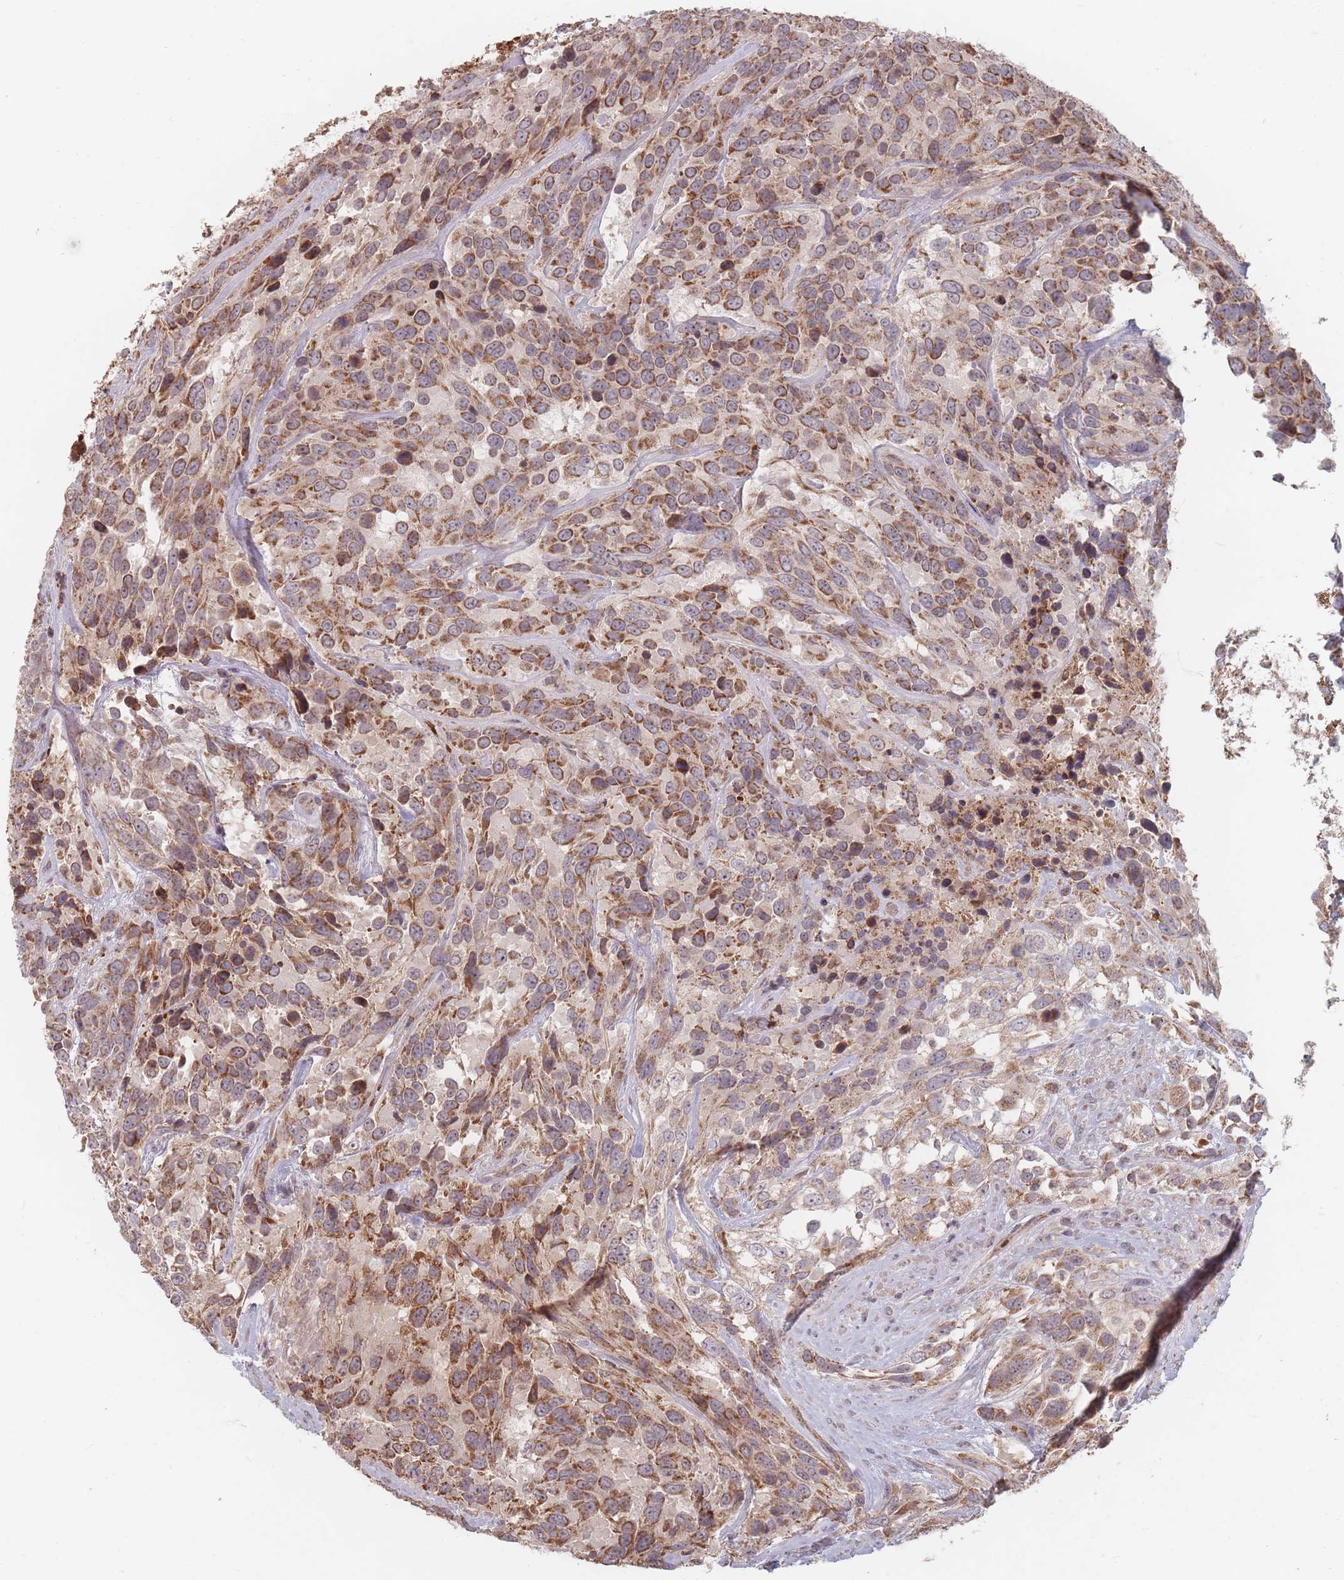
{"staining": {"intensity": "moderate", "quantity": ">75%", "location": "cytoplasmic/membranous"}, "tissue": "urothelial cancer", "cell_type": "Tumor cells", "image_type": "cancer", "snomed": [{"axis": "morphology", "description": "Urothelial carcinoma, High grade"}, {"axis": "topography", "description": "Urinary bladder"}], "caption": "Urothelial carcinoma (high-grade) was stained to show a protein in brown. There is medium levels of moderate cytoplasmic/membranous expression in approximately >75% of tumor cells. The staining is performed using DAB (3,3'-diaminobenzidine) brown chromogen to label protein expression. The nuclei are counter-stained blue using hematoxylin.", "gene": "OR2M4", "patient": {"sex": "female", "age": 70}}